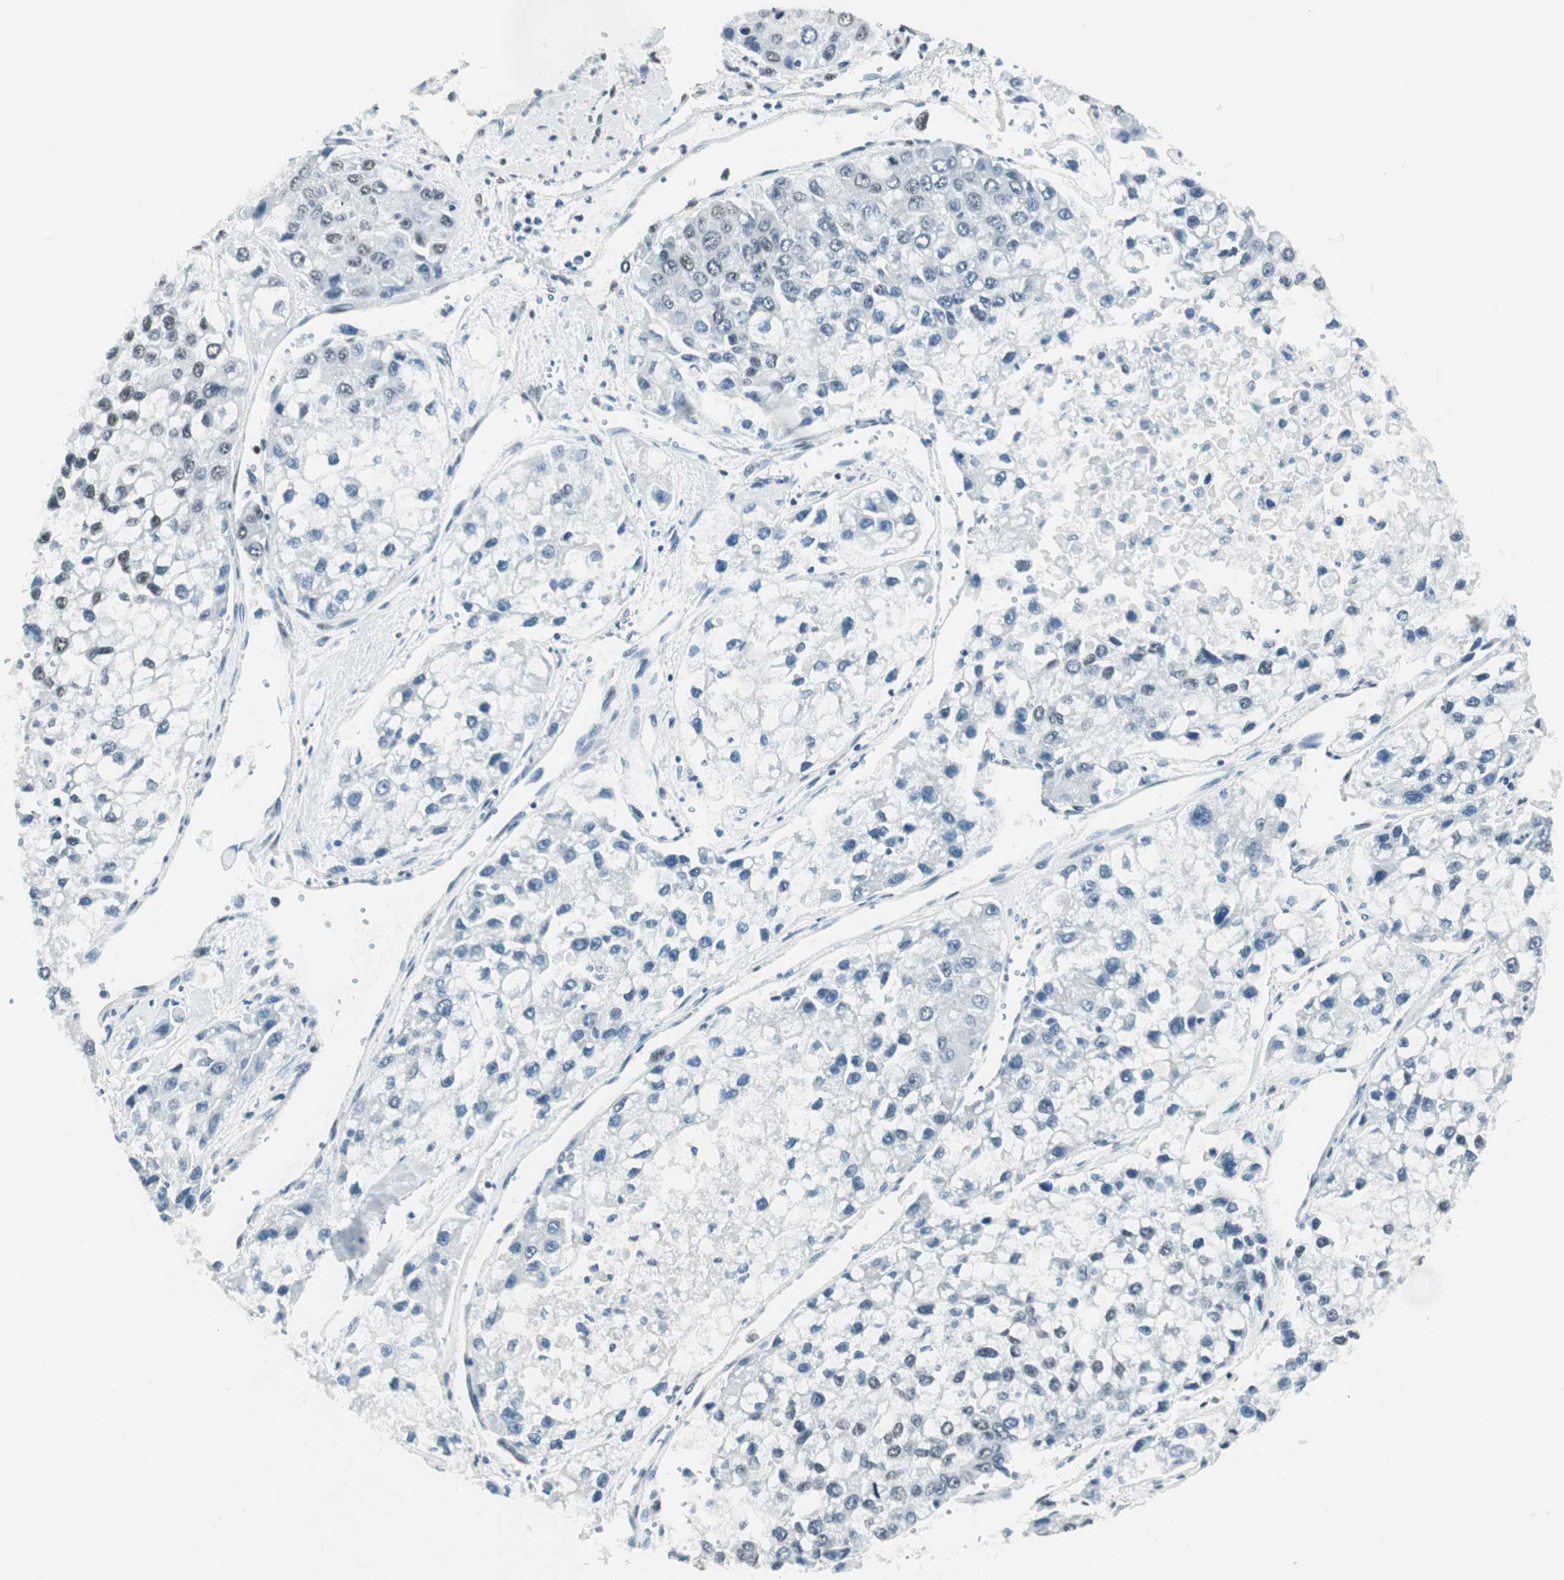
{"staining": {"intensity": "negative", "quantity": "none", "location": "none"}, "tissue": "liver cancer", "cell_type": "Tumor cells", "image_type": "cancer", "snomed": [{"axis": "morphology", "description": "Carcinoma, Hepatocellular, NOS"}, {"axis": "topography", "description": "Liver"}], "caption": "A photomicrograph of hepatocellular carcinoma (liver) stained for a protein exhibits no brown staining in tumor cells. (DAB immunohistochemistry (IHC) with hematoxylin counter stain).", "gene": "ZBTB17", "patient": {"sex": "female", "age": 66}}